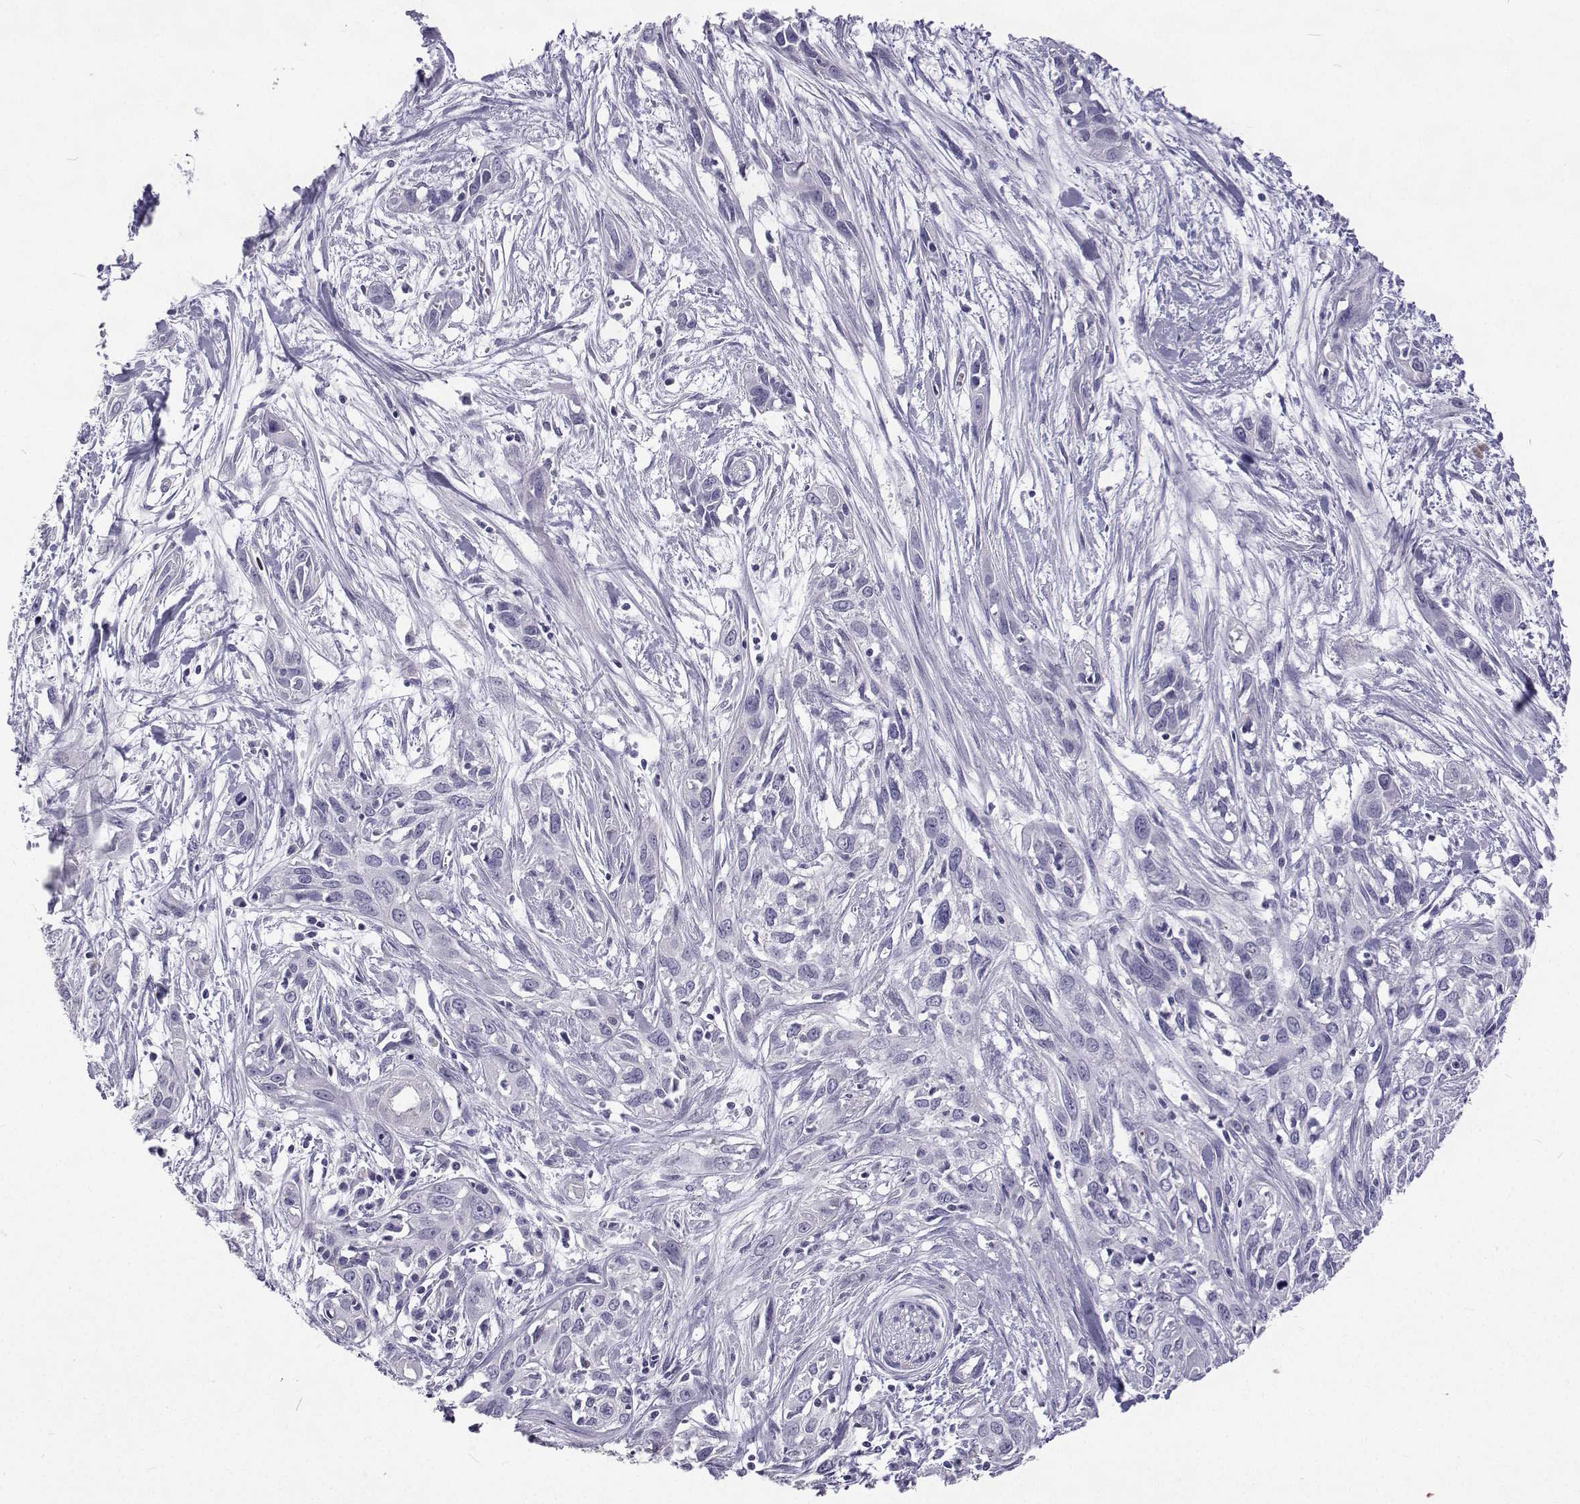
{"staining": {"intensity": "negative", "quantity": "none", "location": "none"}, "tissue": "pancreatic cancer", "cell_type": "Tumor cells", "image_type": "cancer", "snomed": [{"axis": "morphology", "description": "Adenocarcinoma, NOS"}, {"axis": "topography", "description": "Pancreas"}], "caption": "DAB immunohistochemical staining of human adenocarcinoma (pancreatic) reveals no significant expression in tumor cells.", "gene": "GALM", "patient": {"sex": "female", "age": 55}}